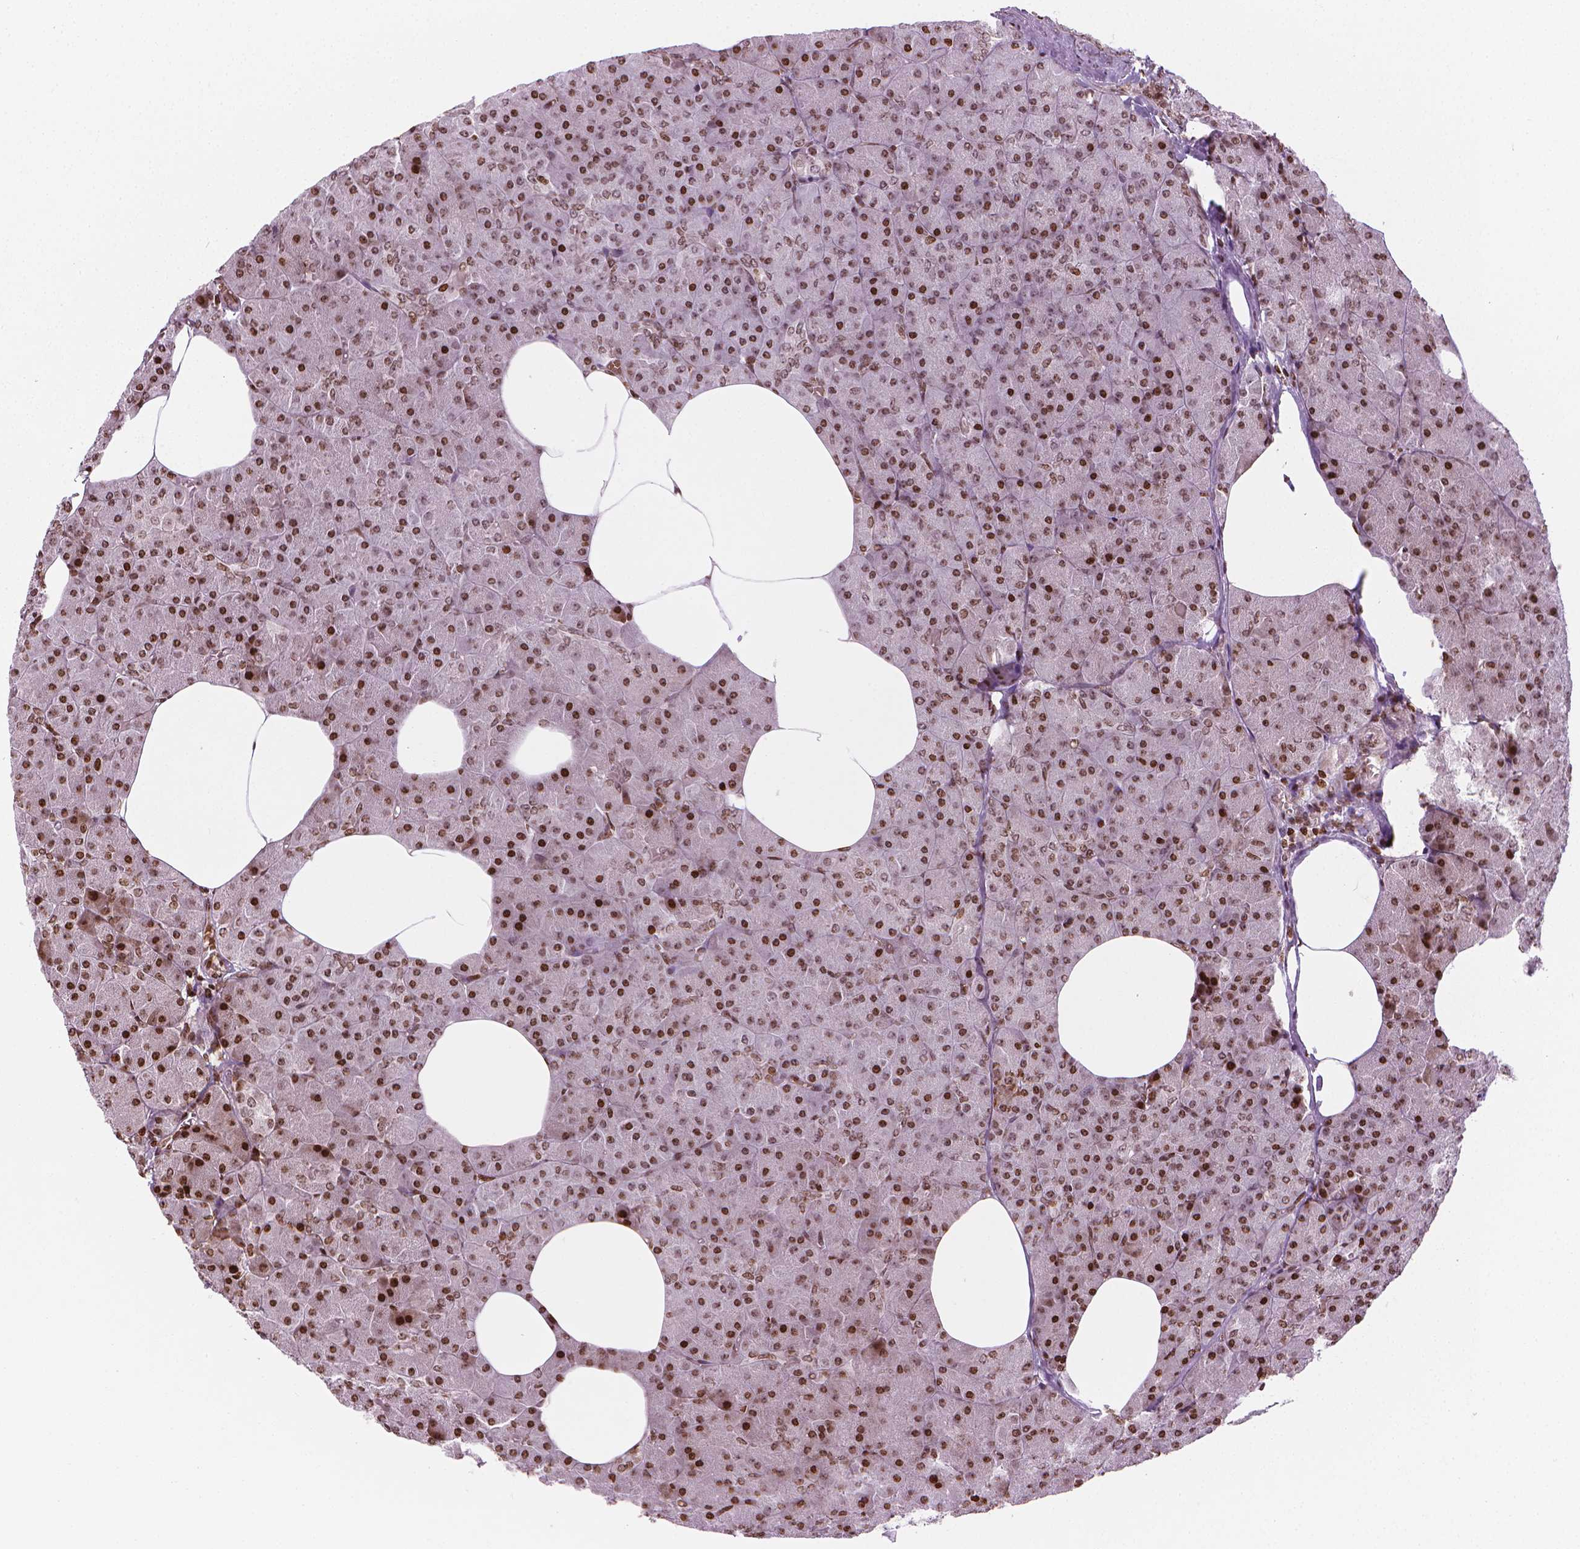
{"staining": {"intensity": "strong", "quantity": ">75%", "location": "nuclear"}, "tissue": "pancreas", "cell_type": "Exocrine glandular cells", "image_type": "normal", "snomed": [{"axis": "morphology", "description": "Normal tissue, NOS"}, {"axis": "topography", "description": "Pancreas"}], "caption": "A brown stain labels strong nuclear positivity of a protein in exocrine glandular cells of normal human pancreas.", "gene": "PIP4K2A", "patient": {"sex": "female", "age": 45}}